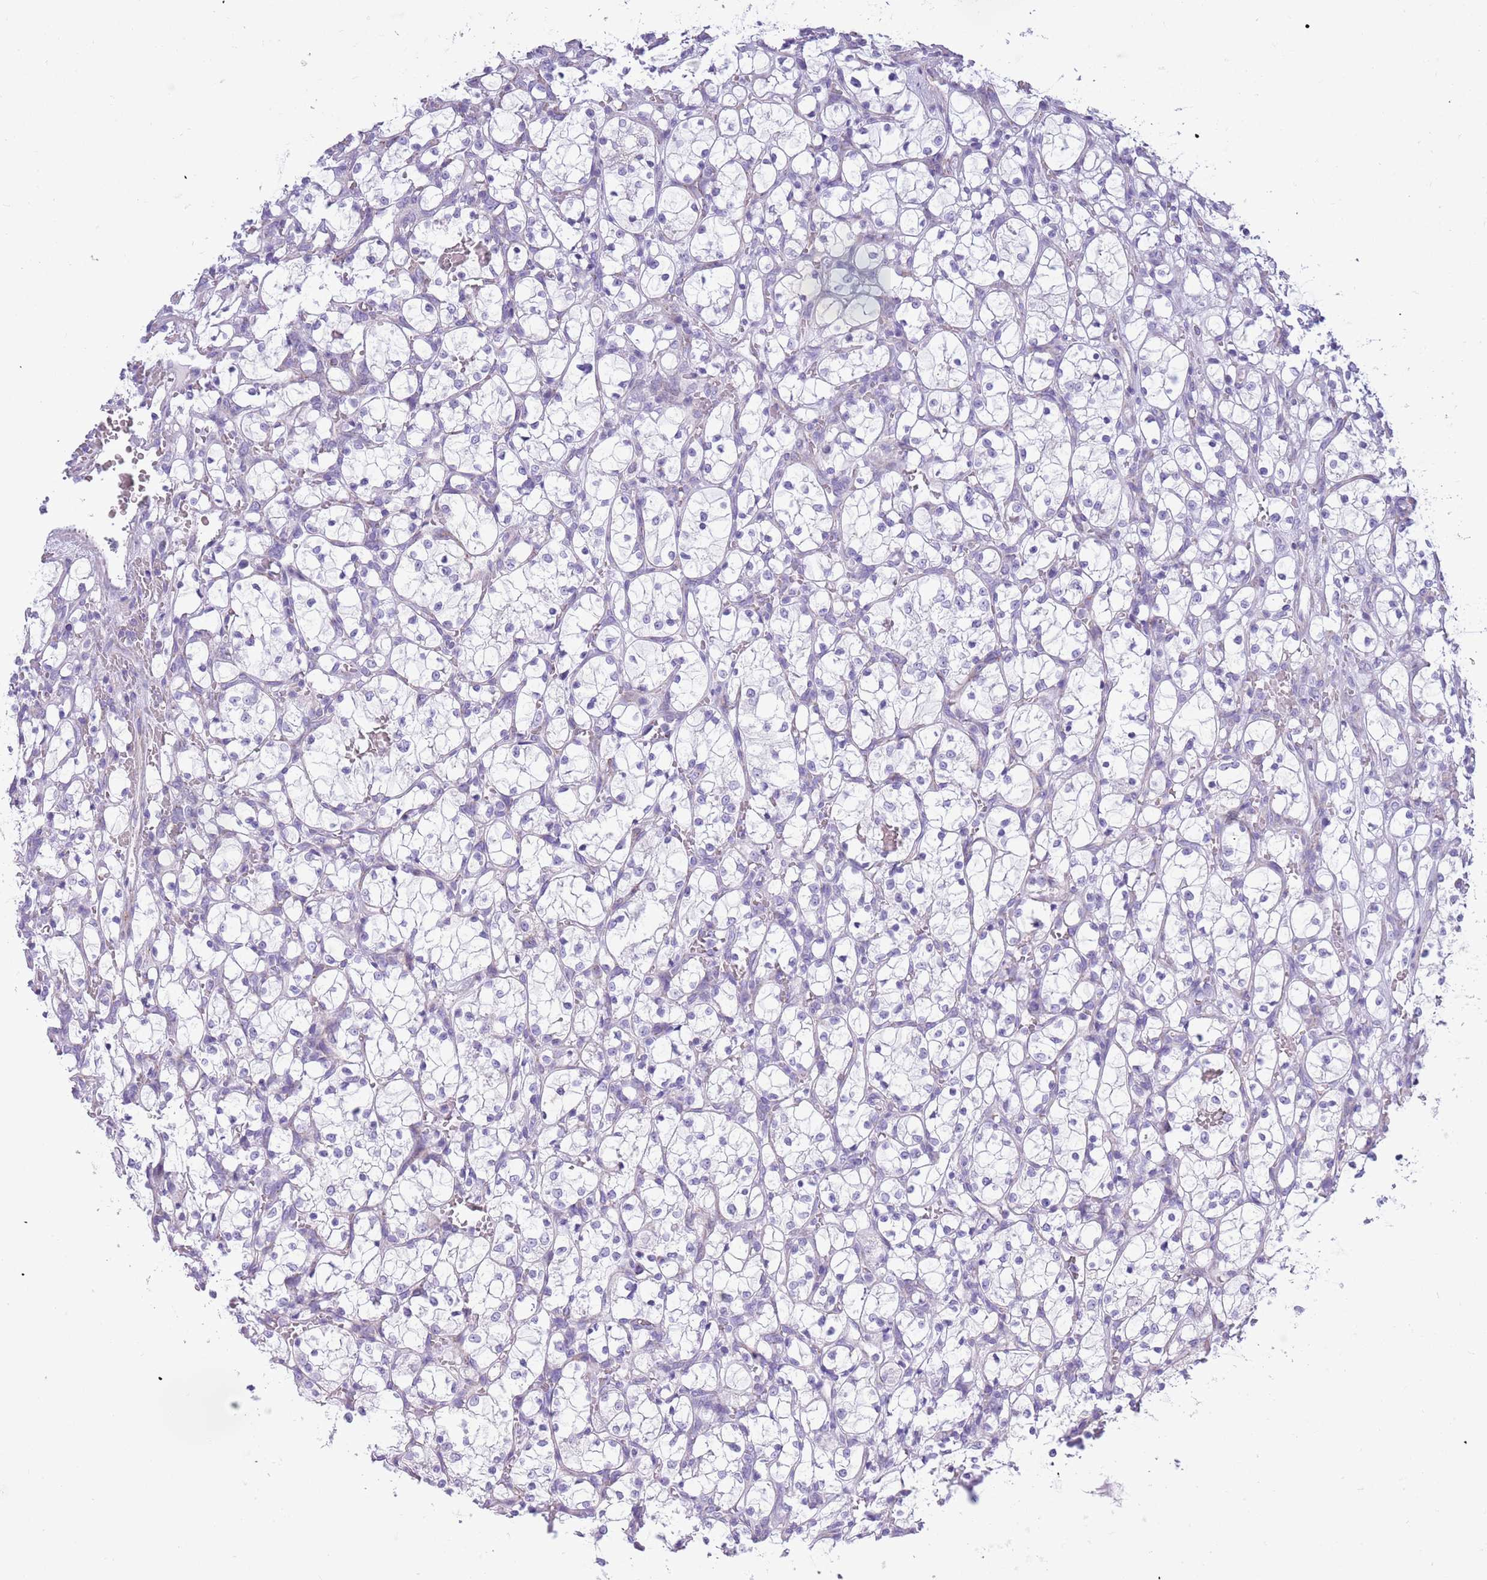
{"staining": {"intensity": "negative", "quantity": "none", "location": "none"}, "tissue": "renal cancer", "cell_type": "Tumor cells", "image_type": "cancer", "snomed": [{"axis": "morphology", "description": "Adenocarcinoma, NOS"}, {"axis": "topography", "description": "Kidney"}], "caption": "Tumor cells are negative for protein expression in human renal adenocarcinoma.", "gene": "MOCOS", "patient": {"sex": "female", "age": 69}}